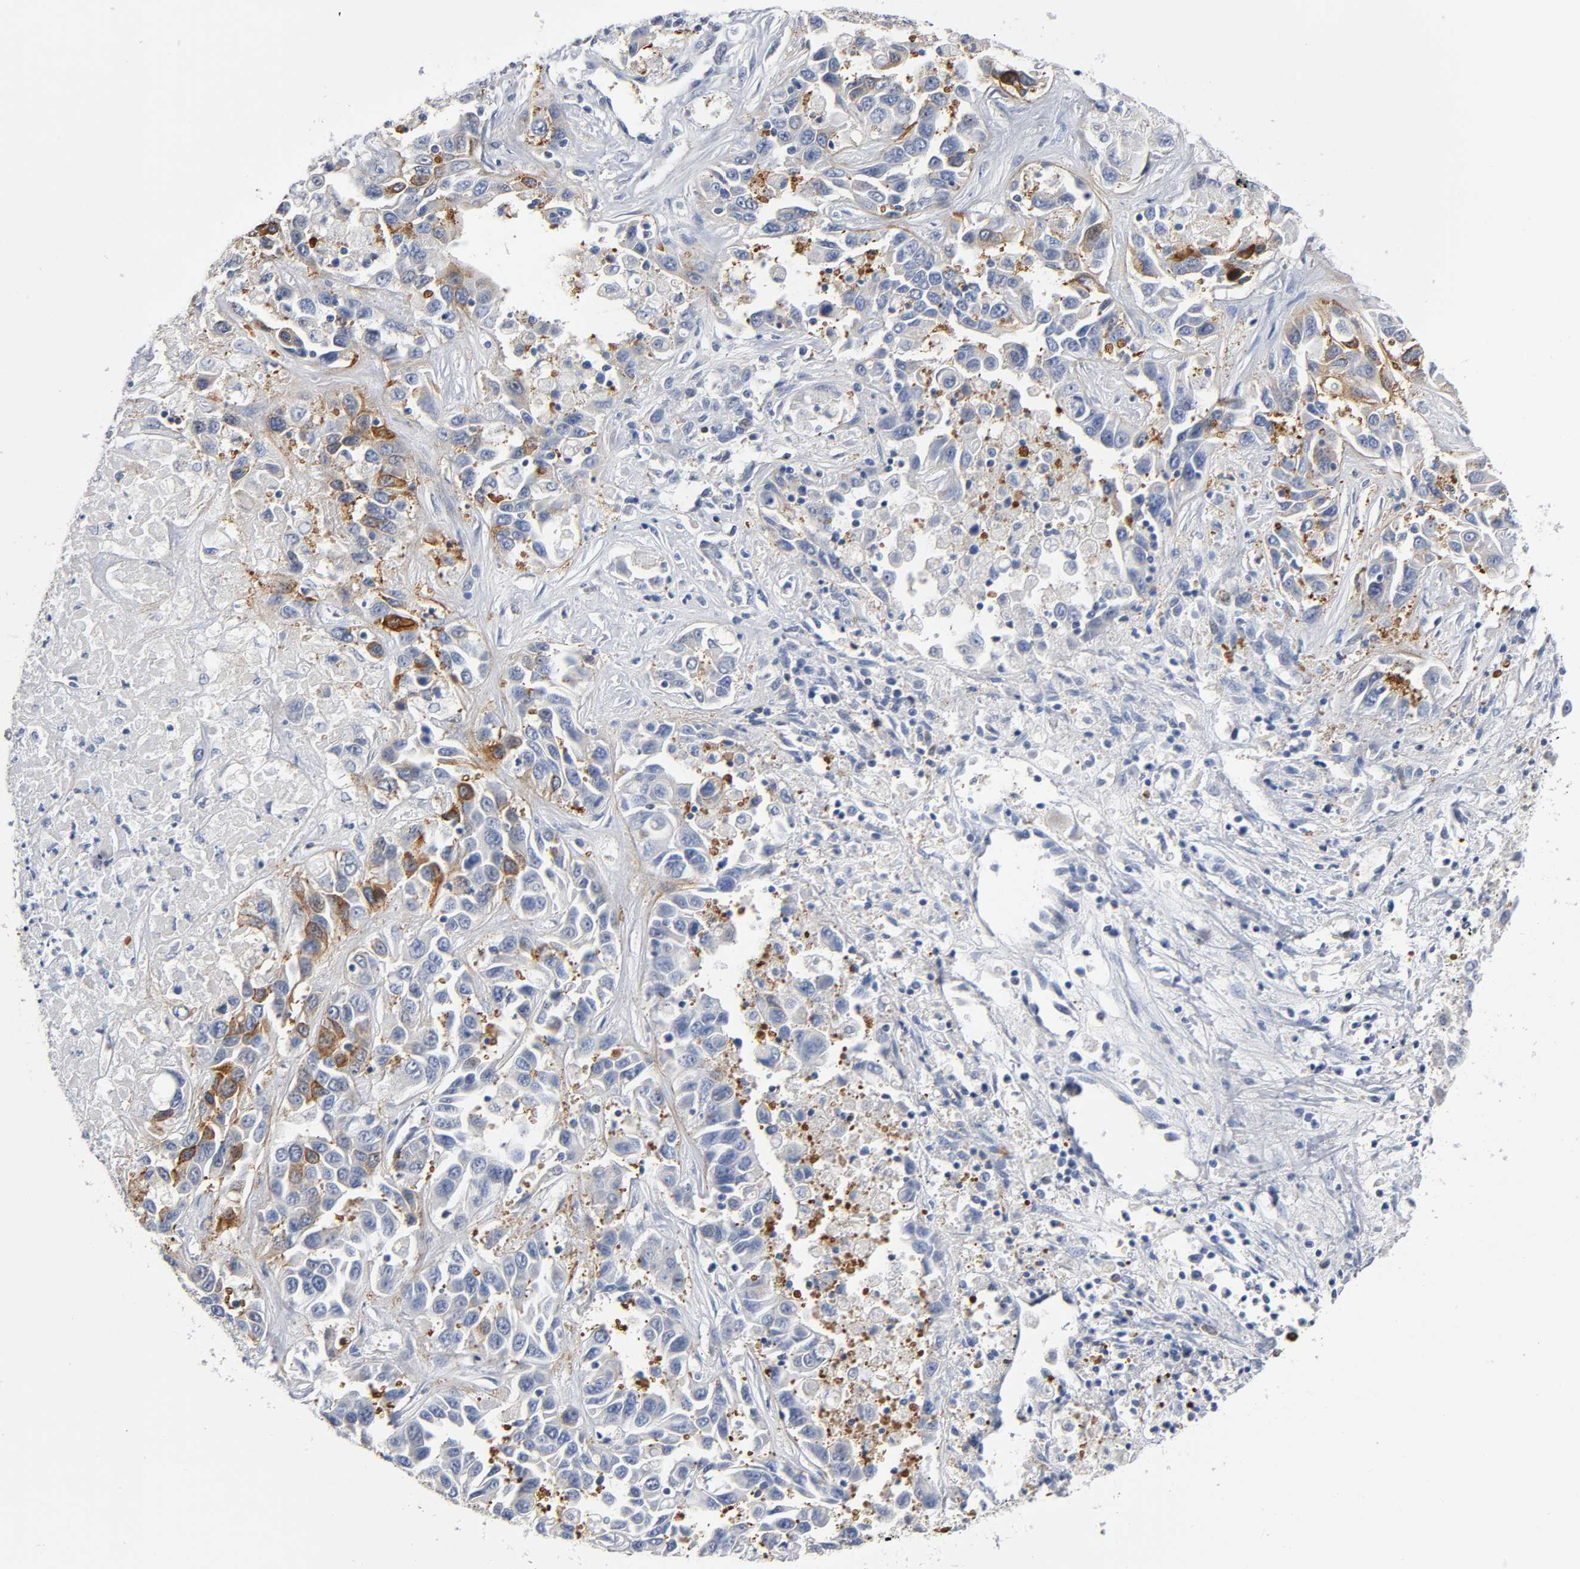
{"staining": {"intensity": "moderate", "quantity": "<25%", "location": "cytoplasmic/membranous"}, "tissue": "liver cancer", "cell_type": "Tumor cells", "image_type": "cancer", "snomed": [{"axis": "morphology", "description": "Cholangiocarcinoma"}, {"axis": "topography", "description": "Liver"}], "caption": "The photomicrograph exhibits a brown stain indicating the presence of a protein in the cytoplasmic/membranous of tumor cells in liver cancer (cholangiocarcinoma). (DAB = brown stain, brightfield microscopy at high magnification).", "gene": "CD2AP", "patient": {"sex": "female", "age": 52}}